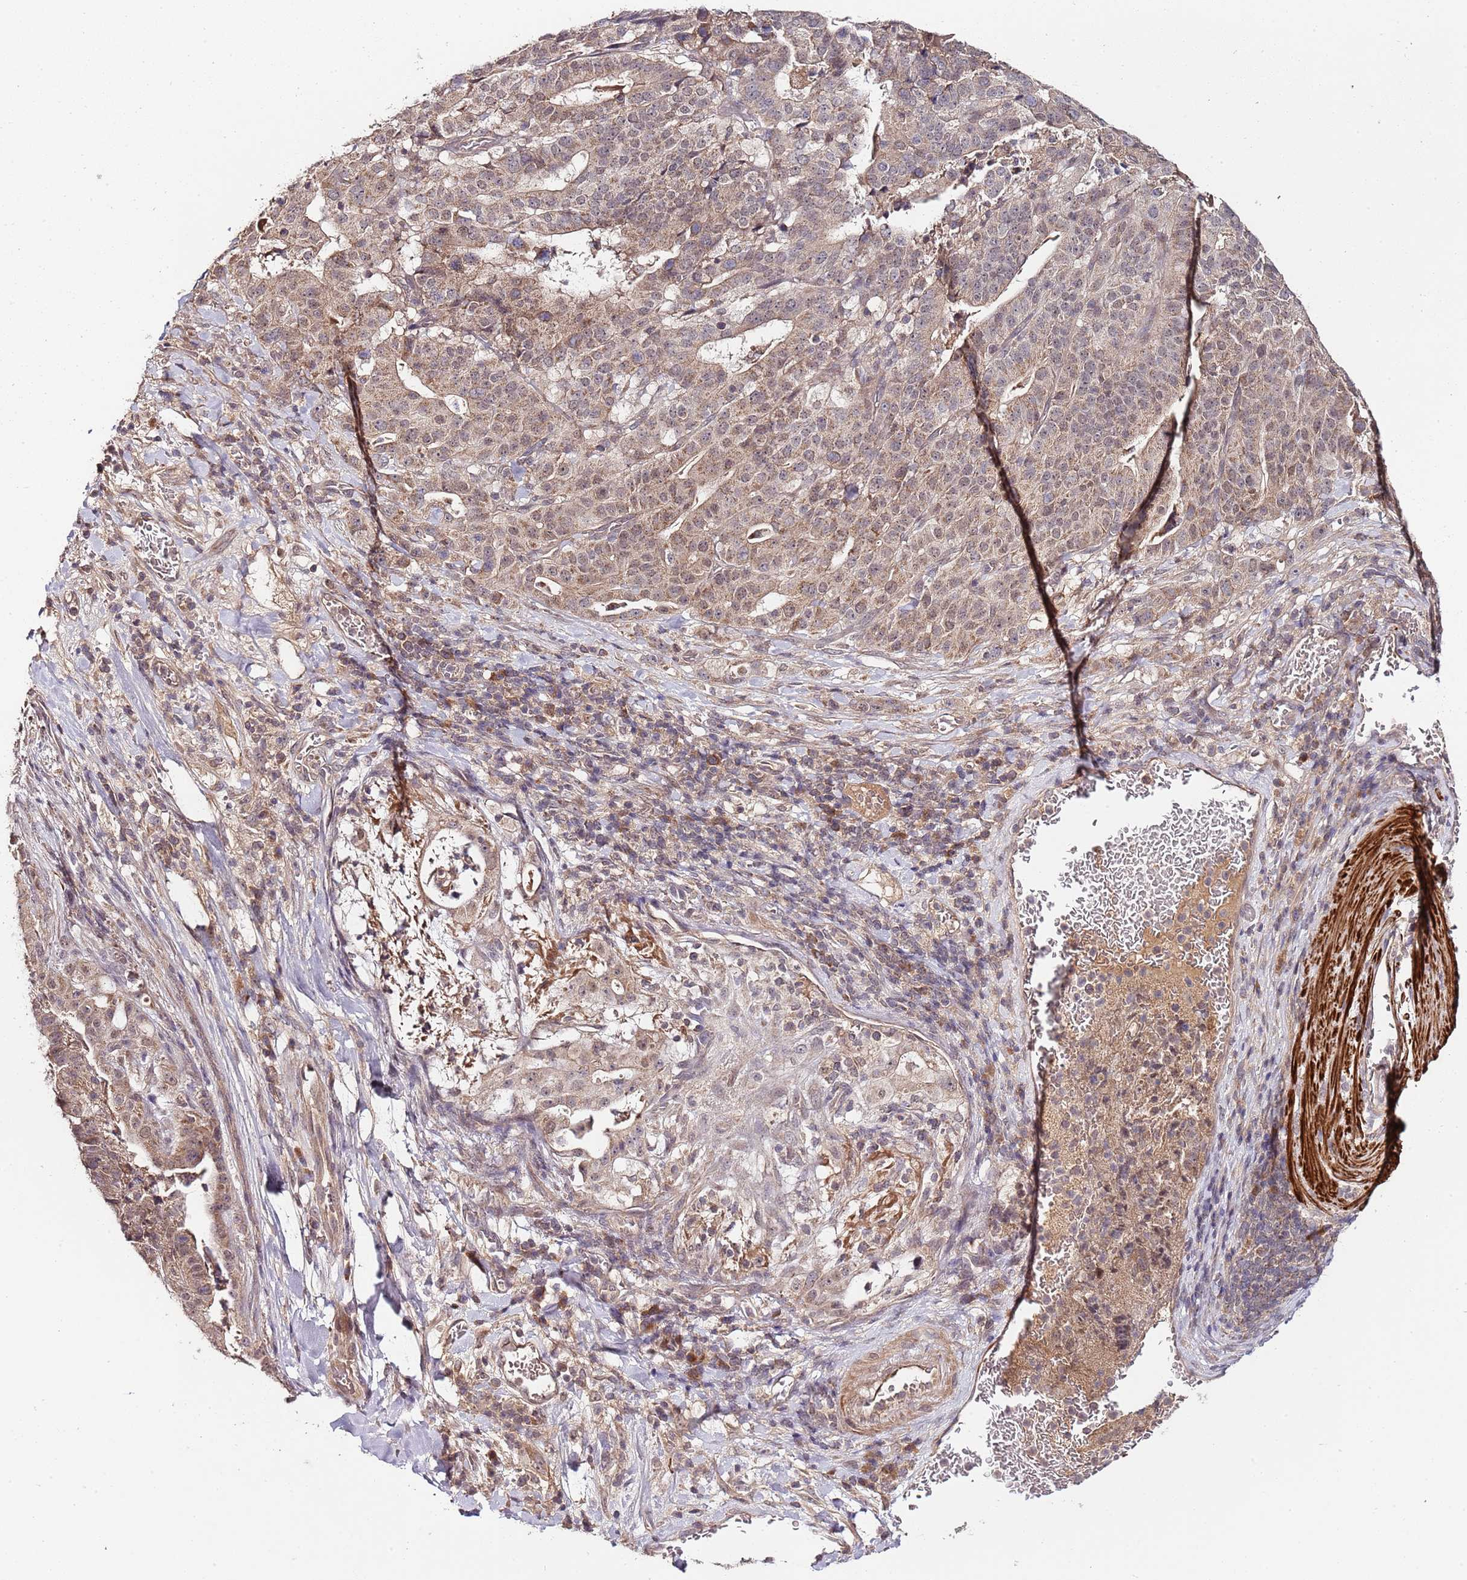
{"staining": {"intensity": "moderate", "quantity": ">75%", "location": "cytoplasmic/membranous,nuclear"}, "tissue": "stomach cancer", "cell_type": "Tumor cells", "image_type": "cancer", "snomed": [{"axis": "morphology", "description": "Adenocarcinoma, NOS"}, {"axis": "topography", "description": "Stomach"}], "caption": "Immunohistochemical staining of adenocarcinoma (stomach) demonstrates moderate cytoplasmic/membranous and nuclear protein expression in about >75% of tumor cells. Nuclei are stained in blue.", "gene": "LIN37", "patient": {"sex": "male", "age": 48}}